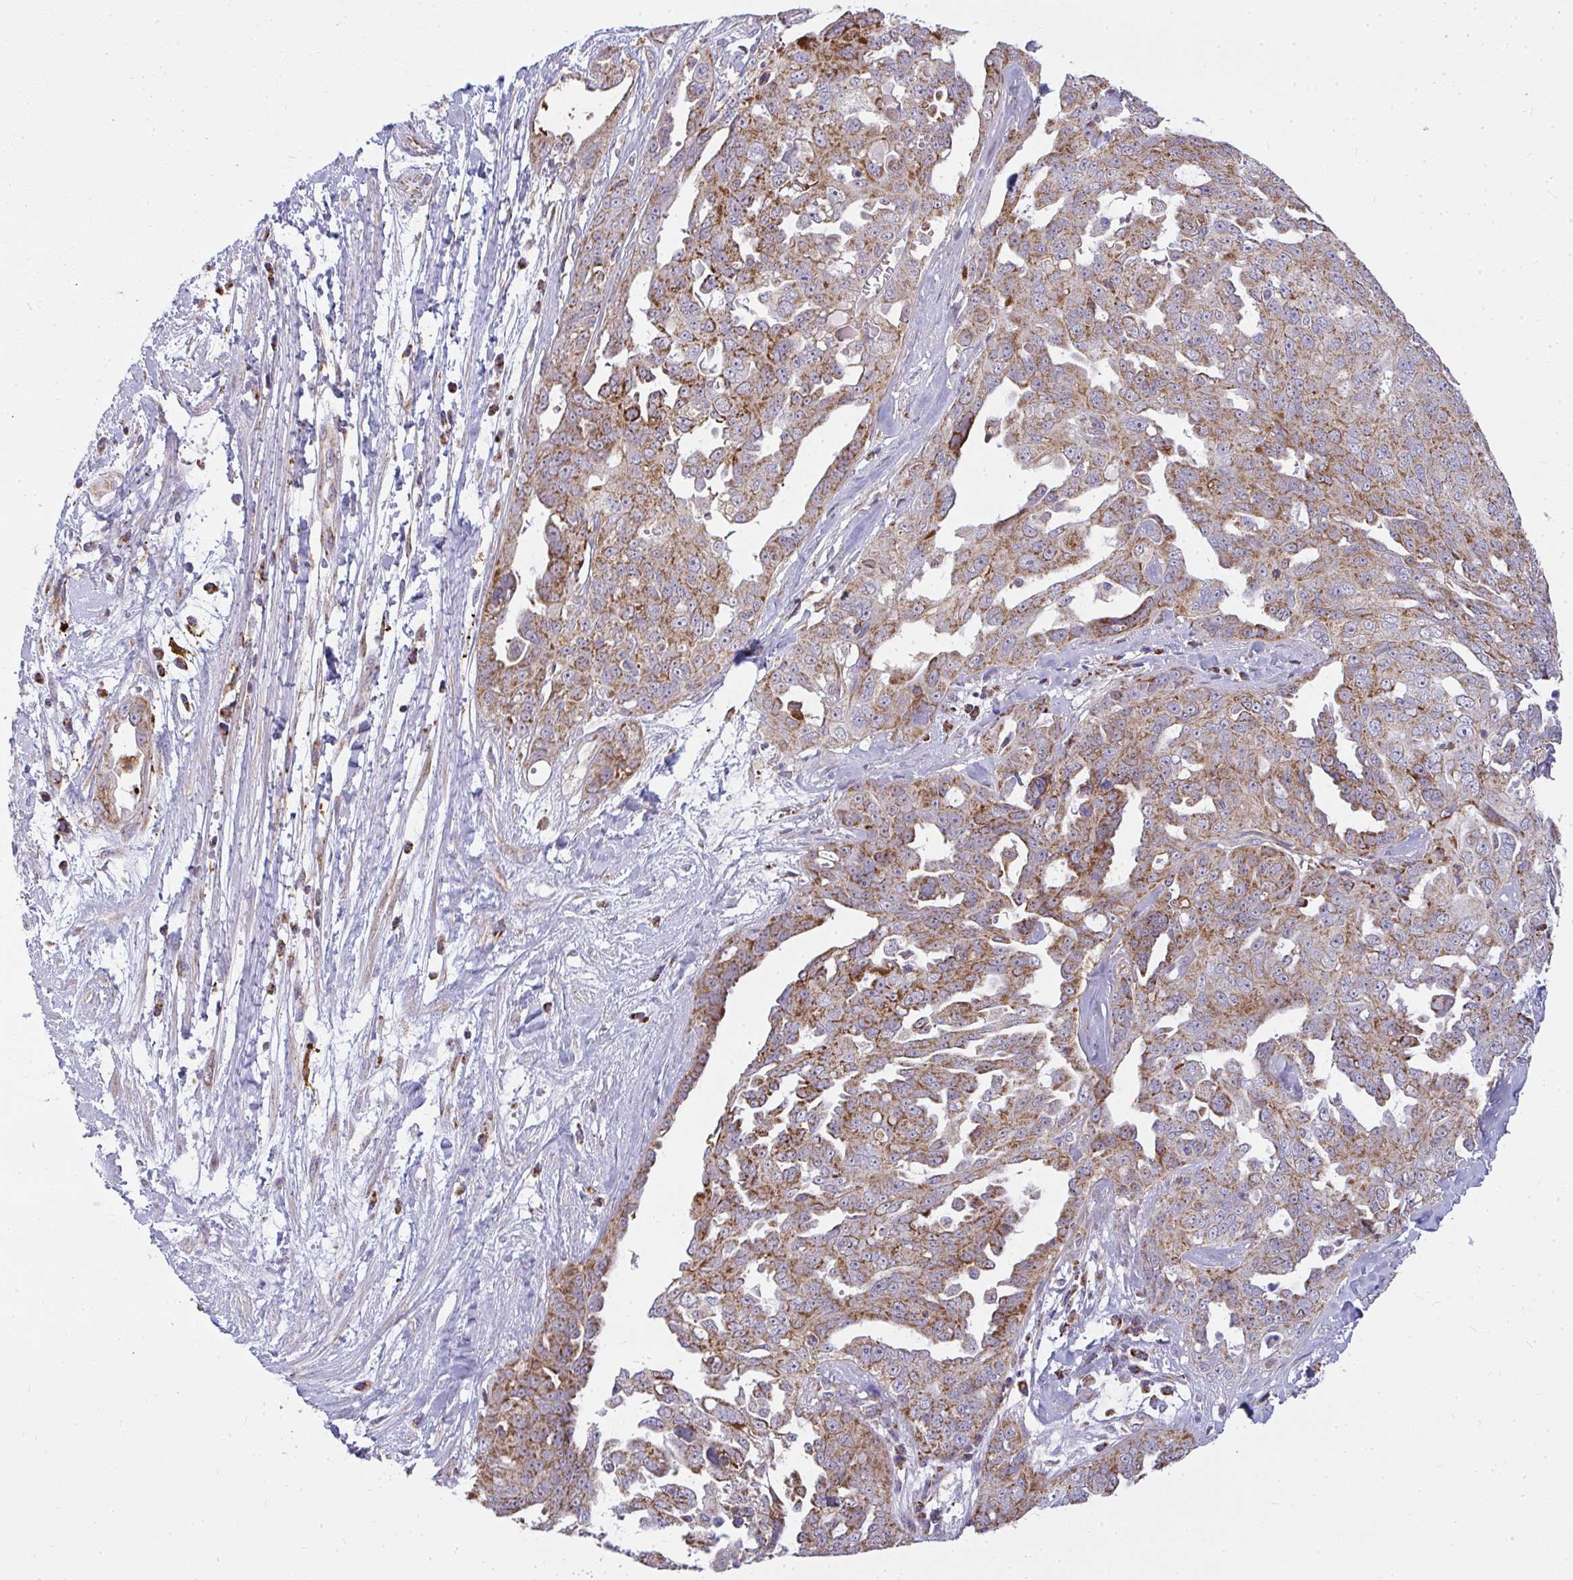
{"staining": {"intensity": "strong", "quantity": ">75%", "location": "cytoplasmic/membranous"}, "tissue": "ovarian cancer", "cell_type": "Tumor cells", "image_type": "cancer", "snomed": [{"axis": "morphology", "description": "Carcinoma, endometroid"}, {"axis": "topography", "description": "Ovary"}], "caption": "Ovarian cancer stained for a protein (brown) demonstrates strong cytoplasmic/membranous positive expression in about >75% of tumor cells.", "gene": "SRRM4", "patient": {"sex": "female", "age": 70}}